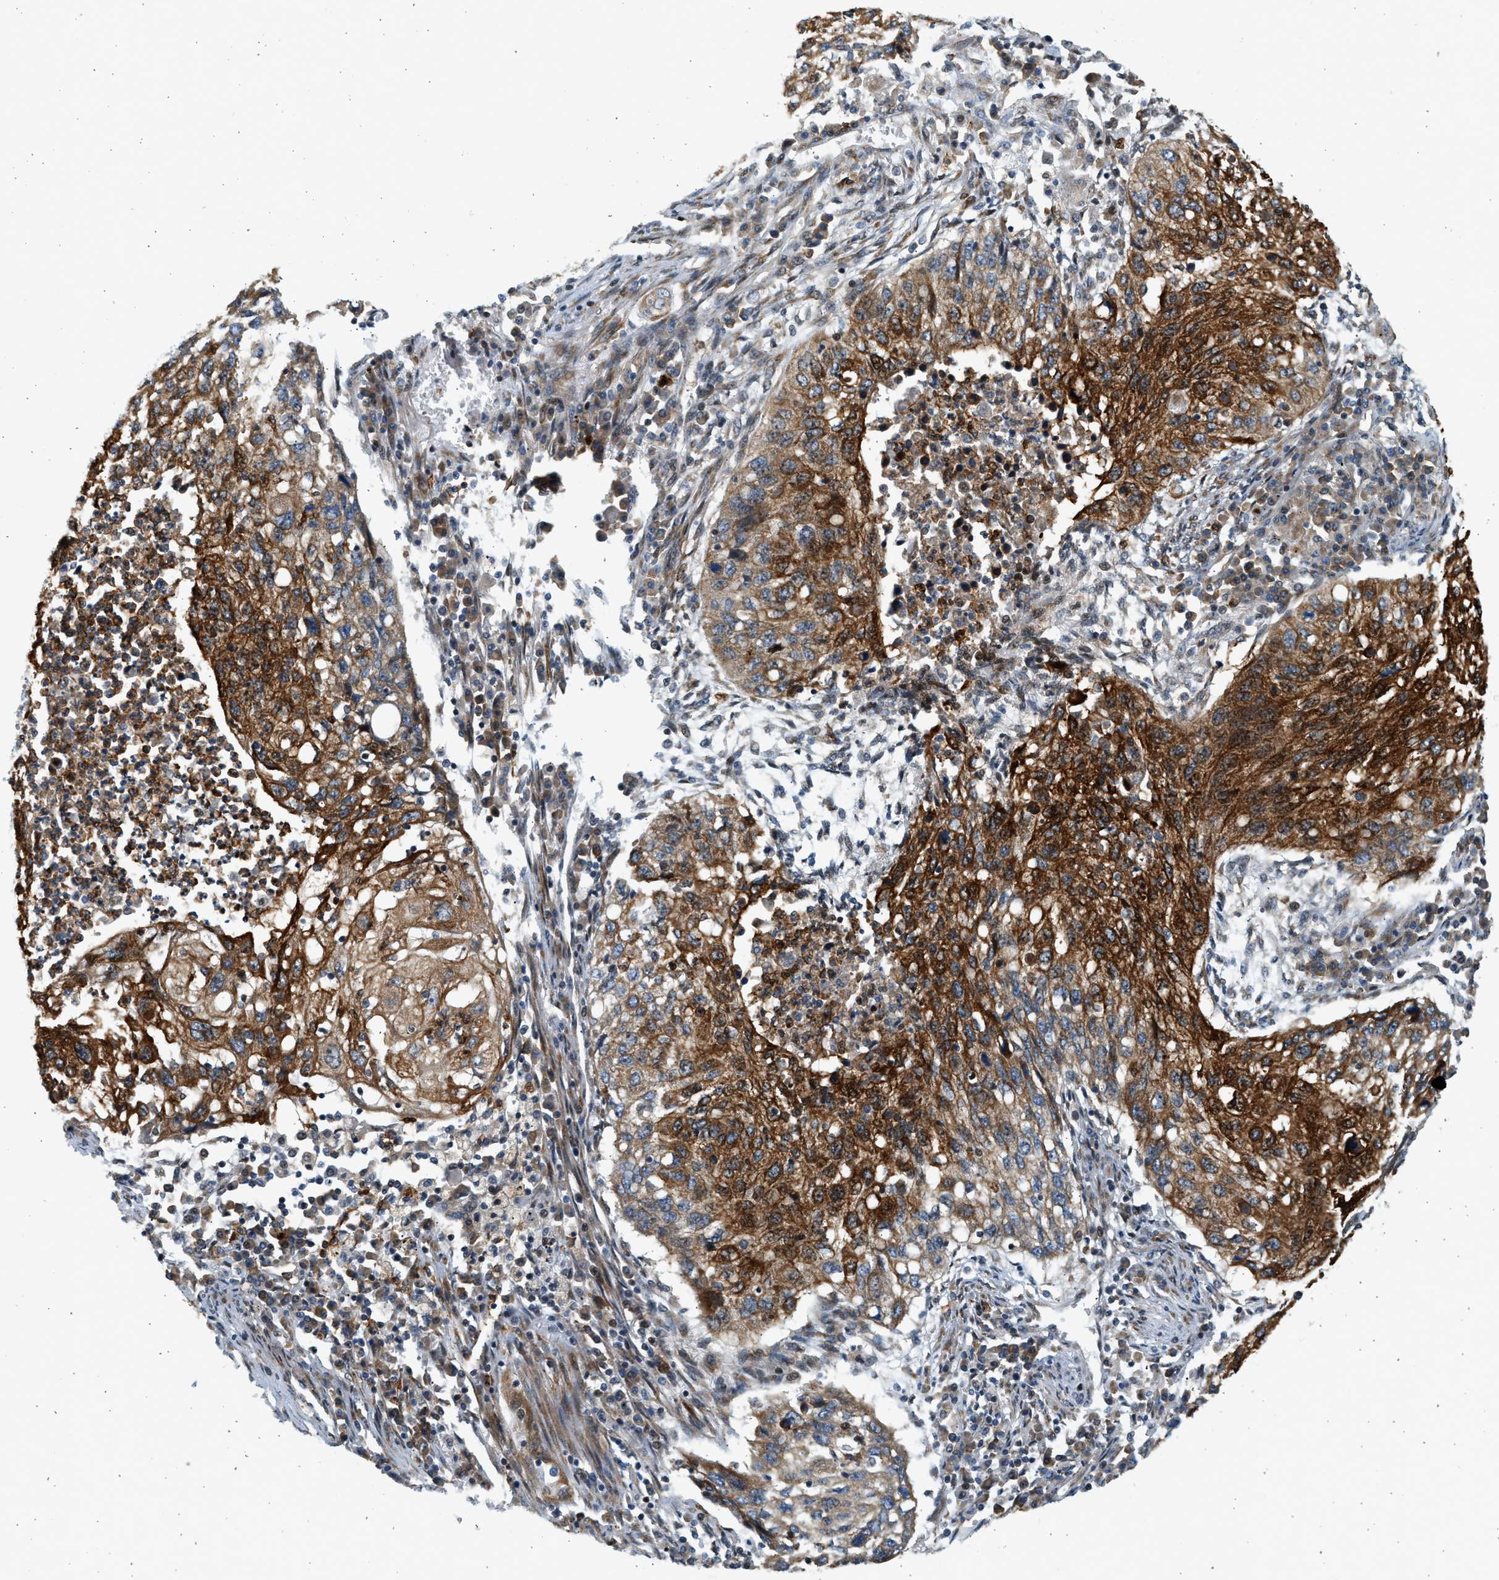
{"staining": {"intensity": "strong", "quantity": ">75%", "location": "cytoplasmic/membranous"}, "tissue": "lung cancer", "cell_type": "Tumor cells", "image_type": "cancer", "snomed": [{"axis": "morphology", "description": "Squamous cell carcinoma, NOS"}, {"axis": "topography", "description": "Lung"}], "caption": "Lung cancer tissue reveals strong cytoplasmic/membranous positivity in about >75% of tumor cells (DAB (3,3'-diaminobenzidine) IHC, brown staining for protein, blue staining for nuclei).", "gene": "NRSN2", "patient": {"sex": "female", "age": 63}}